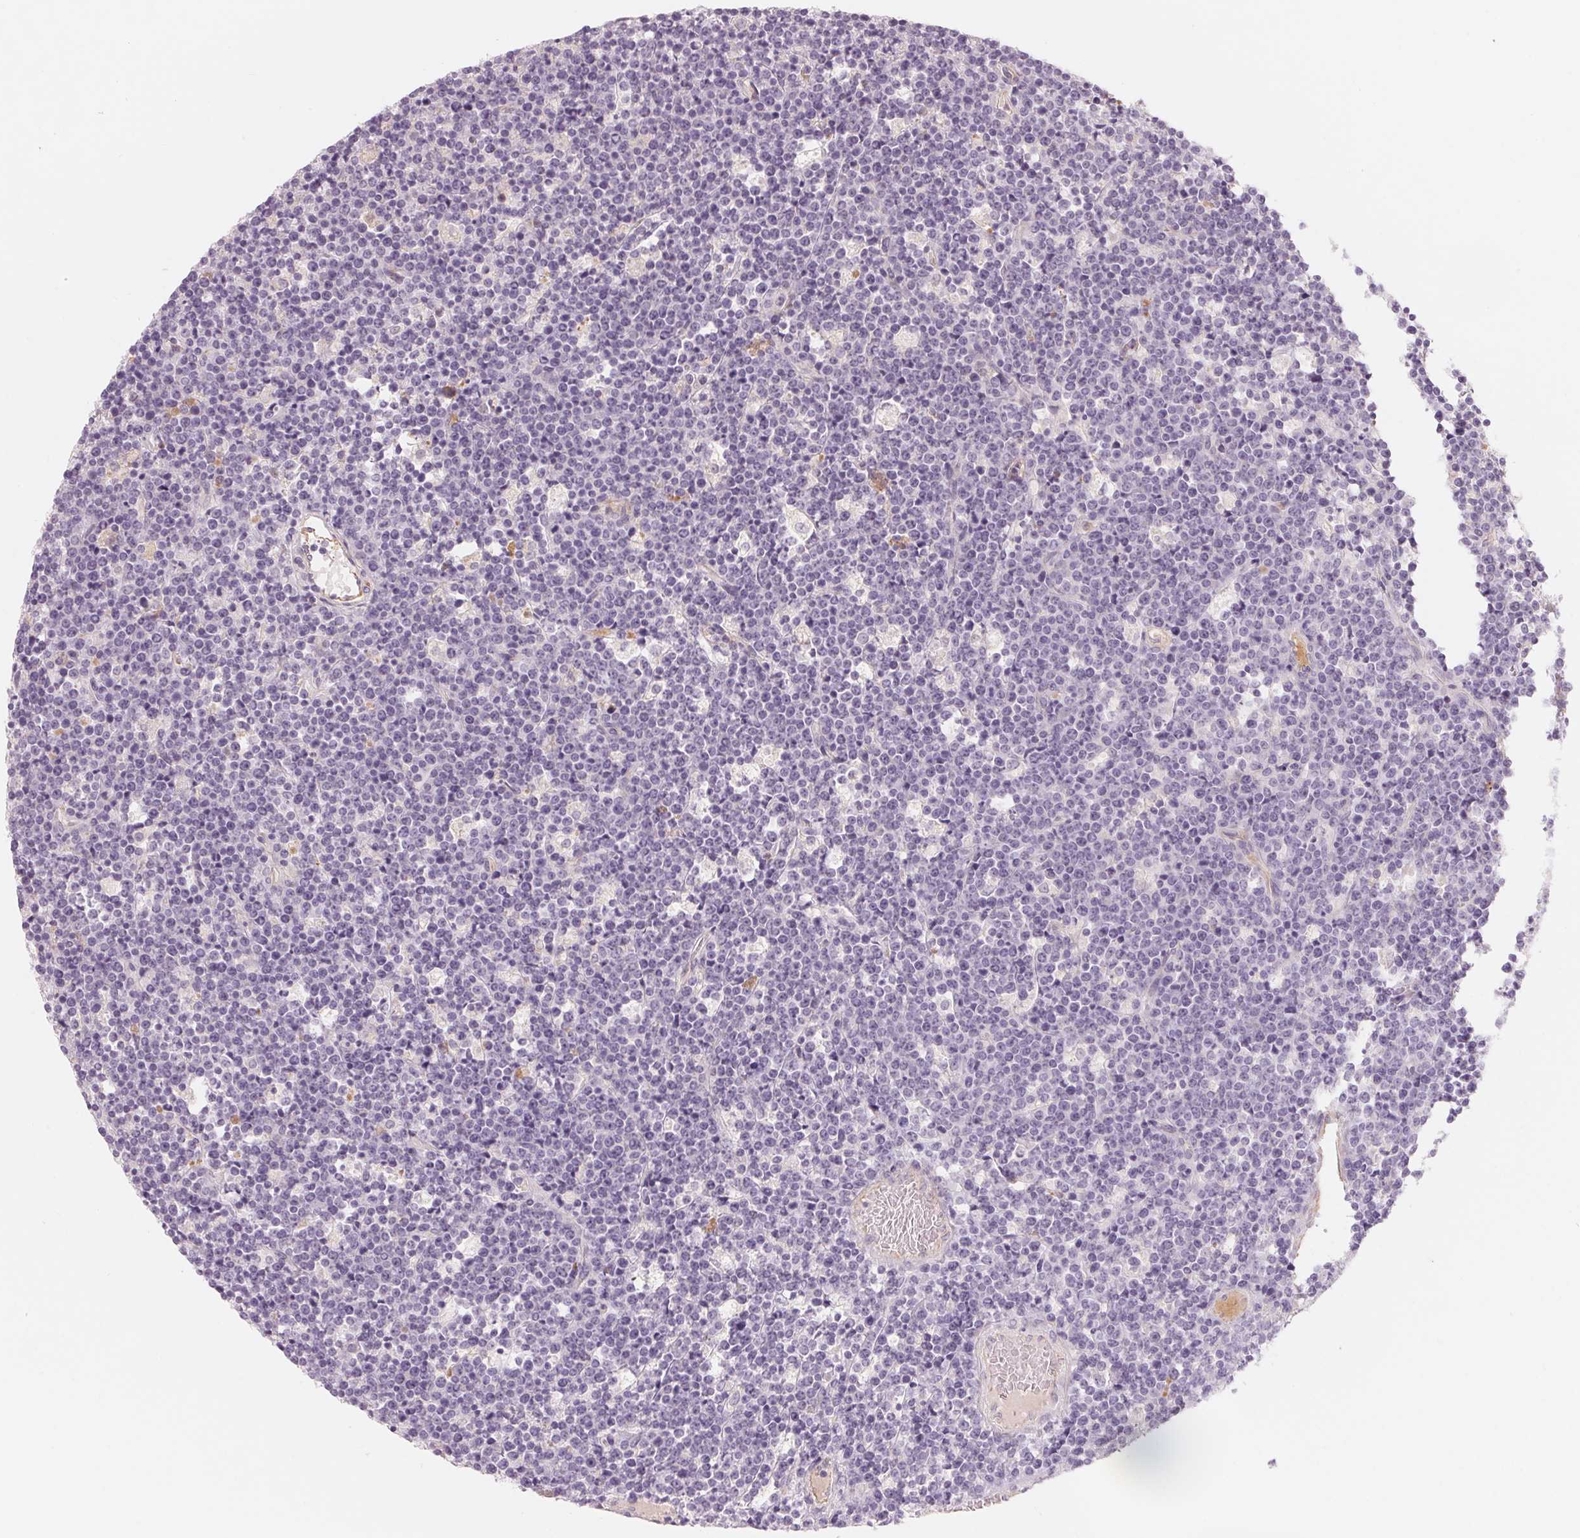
{"staining": {"intensity": "negative", "quantity": "none", "location": "none"}, "tissue": "lymphoma", "cell_type": "Tumor cells", "image_type": "cancer", "snomed": [{"axis": "morphology", "description": "Malignant lymphoma, non-Hodgkin's type, High grade"}, {"axis": "topography", "description": "Ovary"}], "caption": "DAB (3,3'-diaminobenzidine) immunohistochemical staining of high-grade malignant lymphoma, non-Hodgkin's type exhibits no significant expression in tumor cells.", "gene": "CFHR2", "patient": {"sex": "female", "age": 56}}